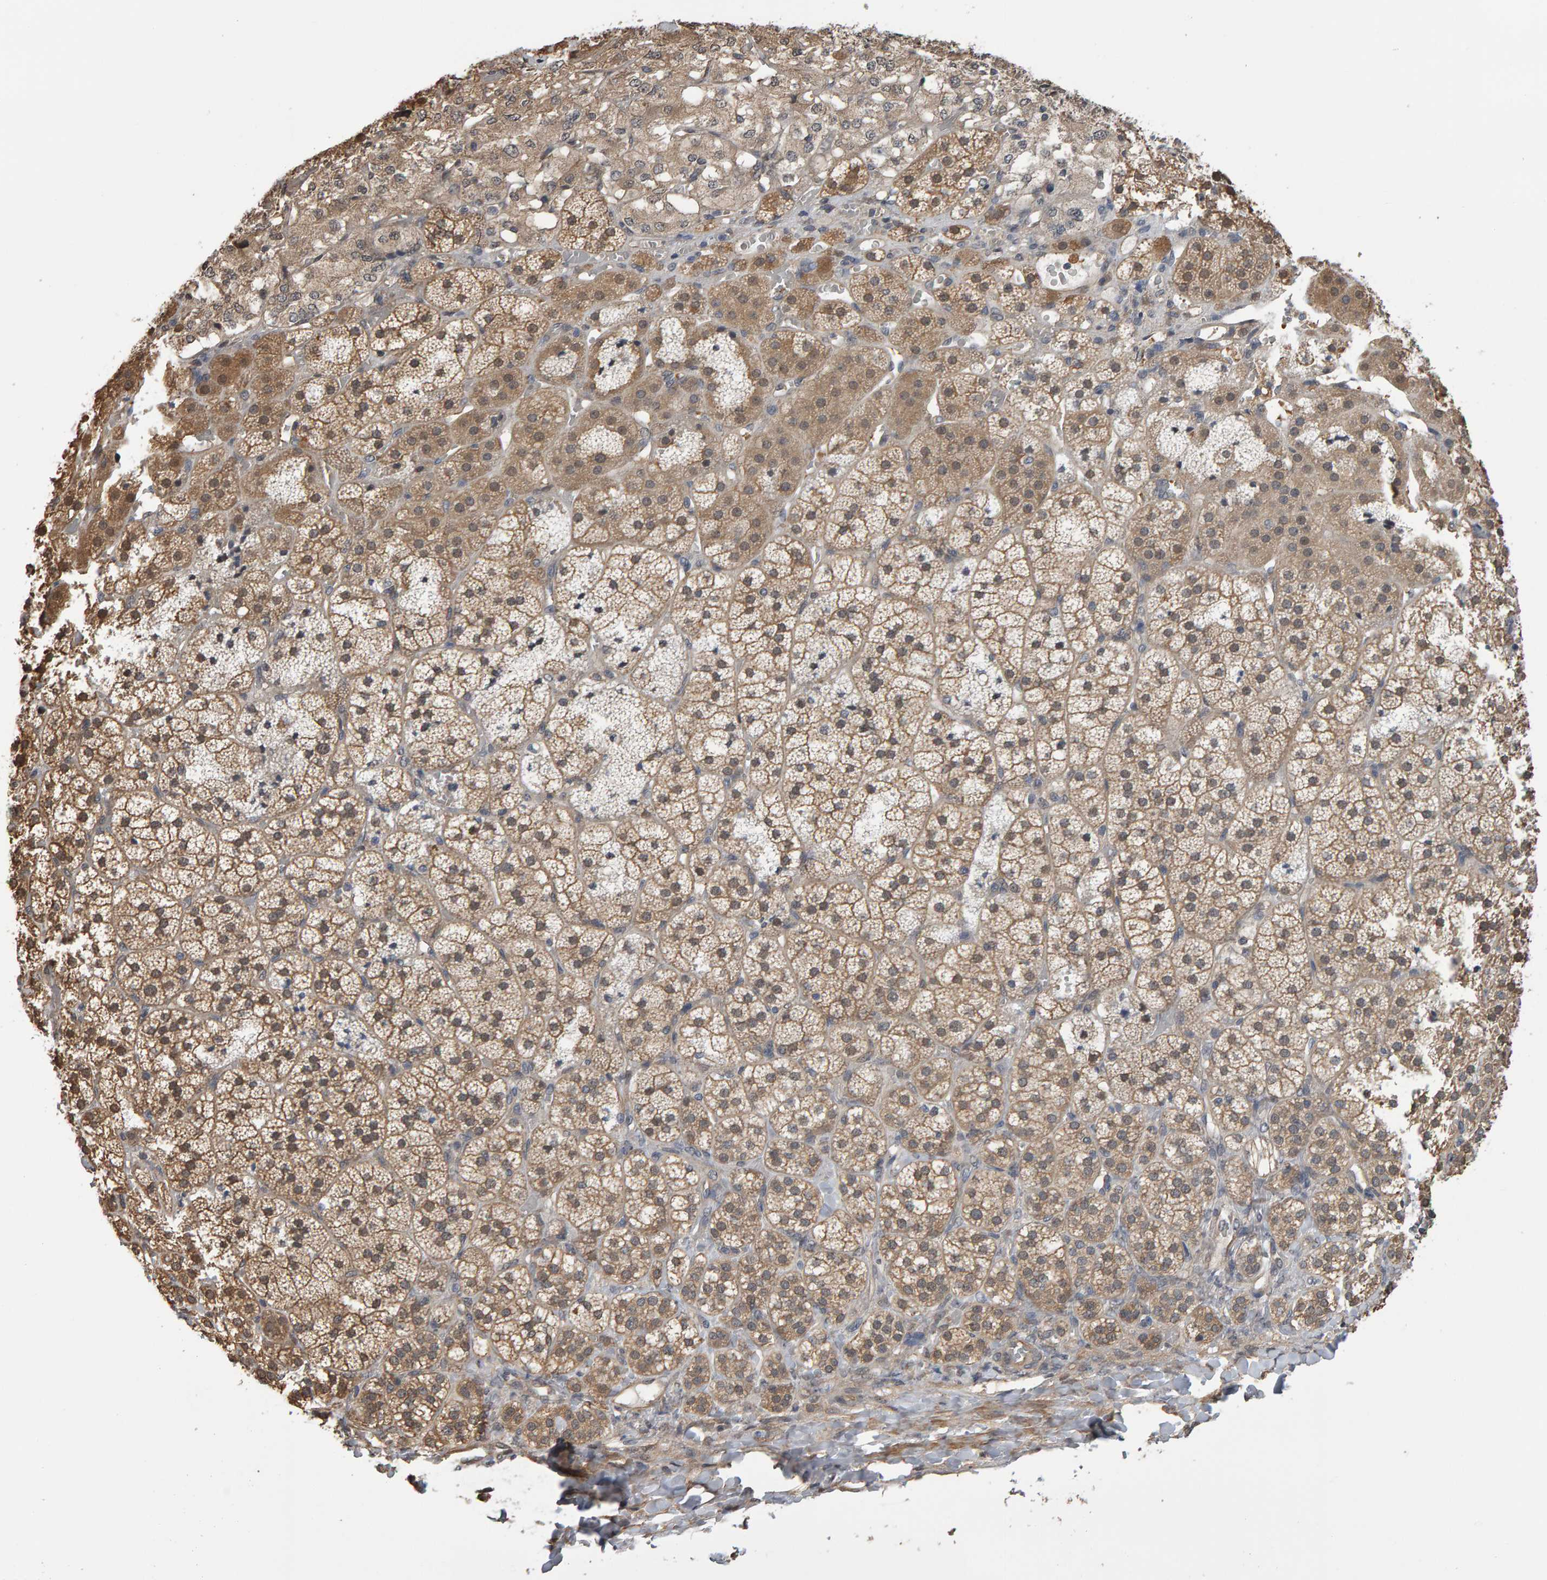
{"staining": {"intensity": "weak", "quantity": ">75%", "location": "cytoplasmic/membranous"}, "tissue": "adrenal gland", "cell_type": "Glandular cells", "image_type": "normal", "snomed": [{"axis": "morphology", "description": "Normal tissue, NOS"}, {"axis": "topography", "description": "Adrenal gland"}], "caption": "Adrenal gland stained with DAB immunohistochemistry (IHC) displays low levels of weak cytoplasmic/membranous staining in approximately >75% of glandular cells.", "gene": "COASY", "patient": {"sex": "female", "age": 44}}